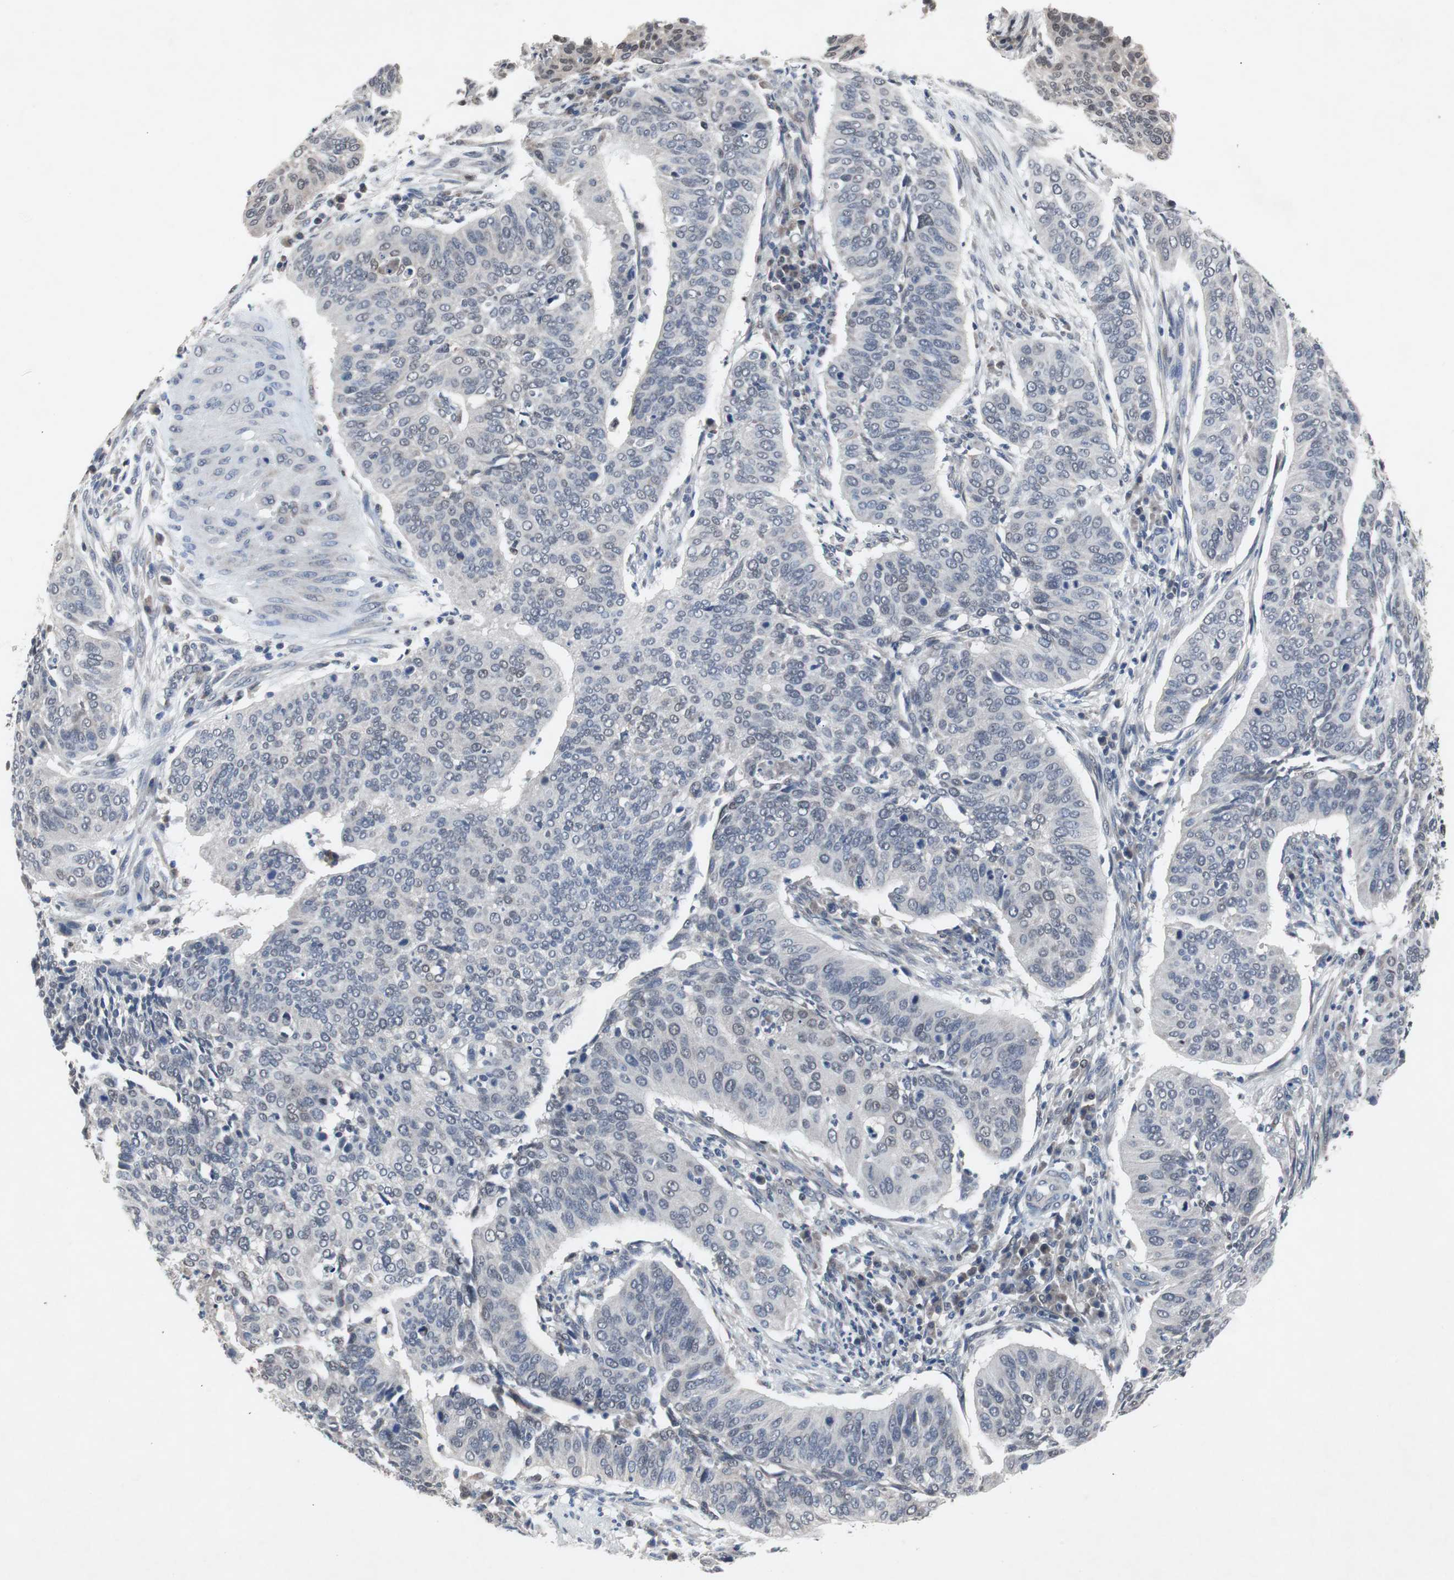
{"staining": {"intensity": "negative", "quantity": "none", "location": "none"}, "tissue": "cervical cancer", "cell_type": "Tumor cells", "image_type": "cancer", "snomed": [{"axis": "morphology", "description": "Squamous cell carcinoma, NOS"}, {"axis": "topography", "description": "Cervix"}], "caption": "Tumor cells are negative for brown protein staining in cervical cancer. (DAB IHC with hematoxylin counter stain).", "gene": "RBM47", "patient": {"sex": "female", "age": 39}}